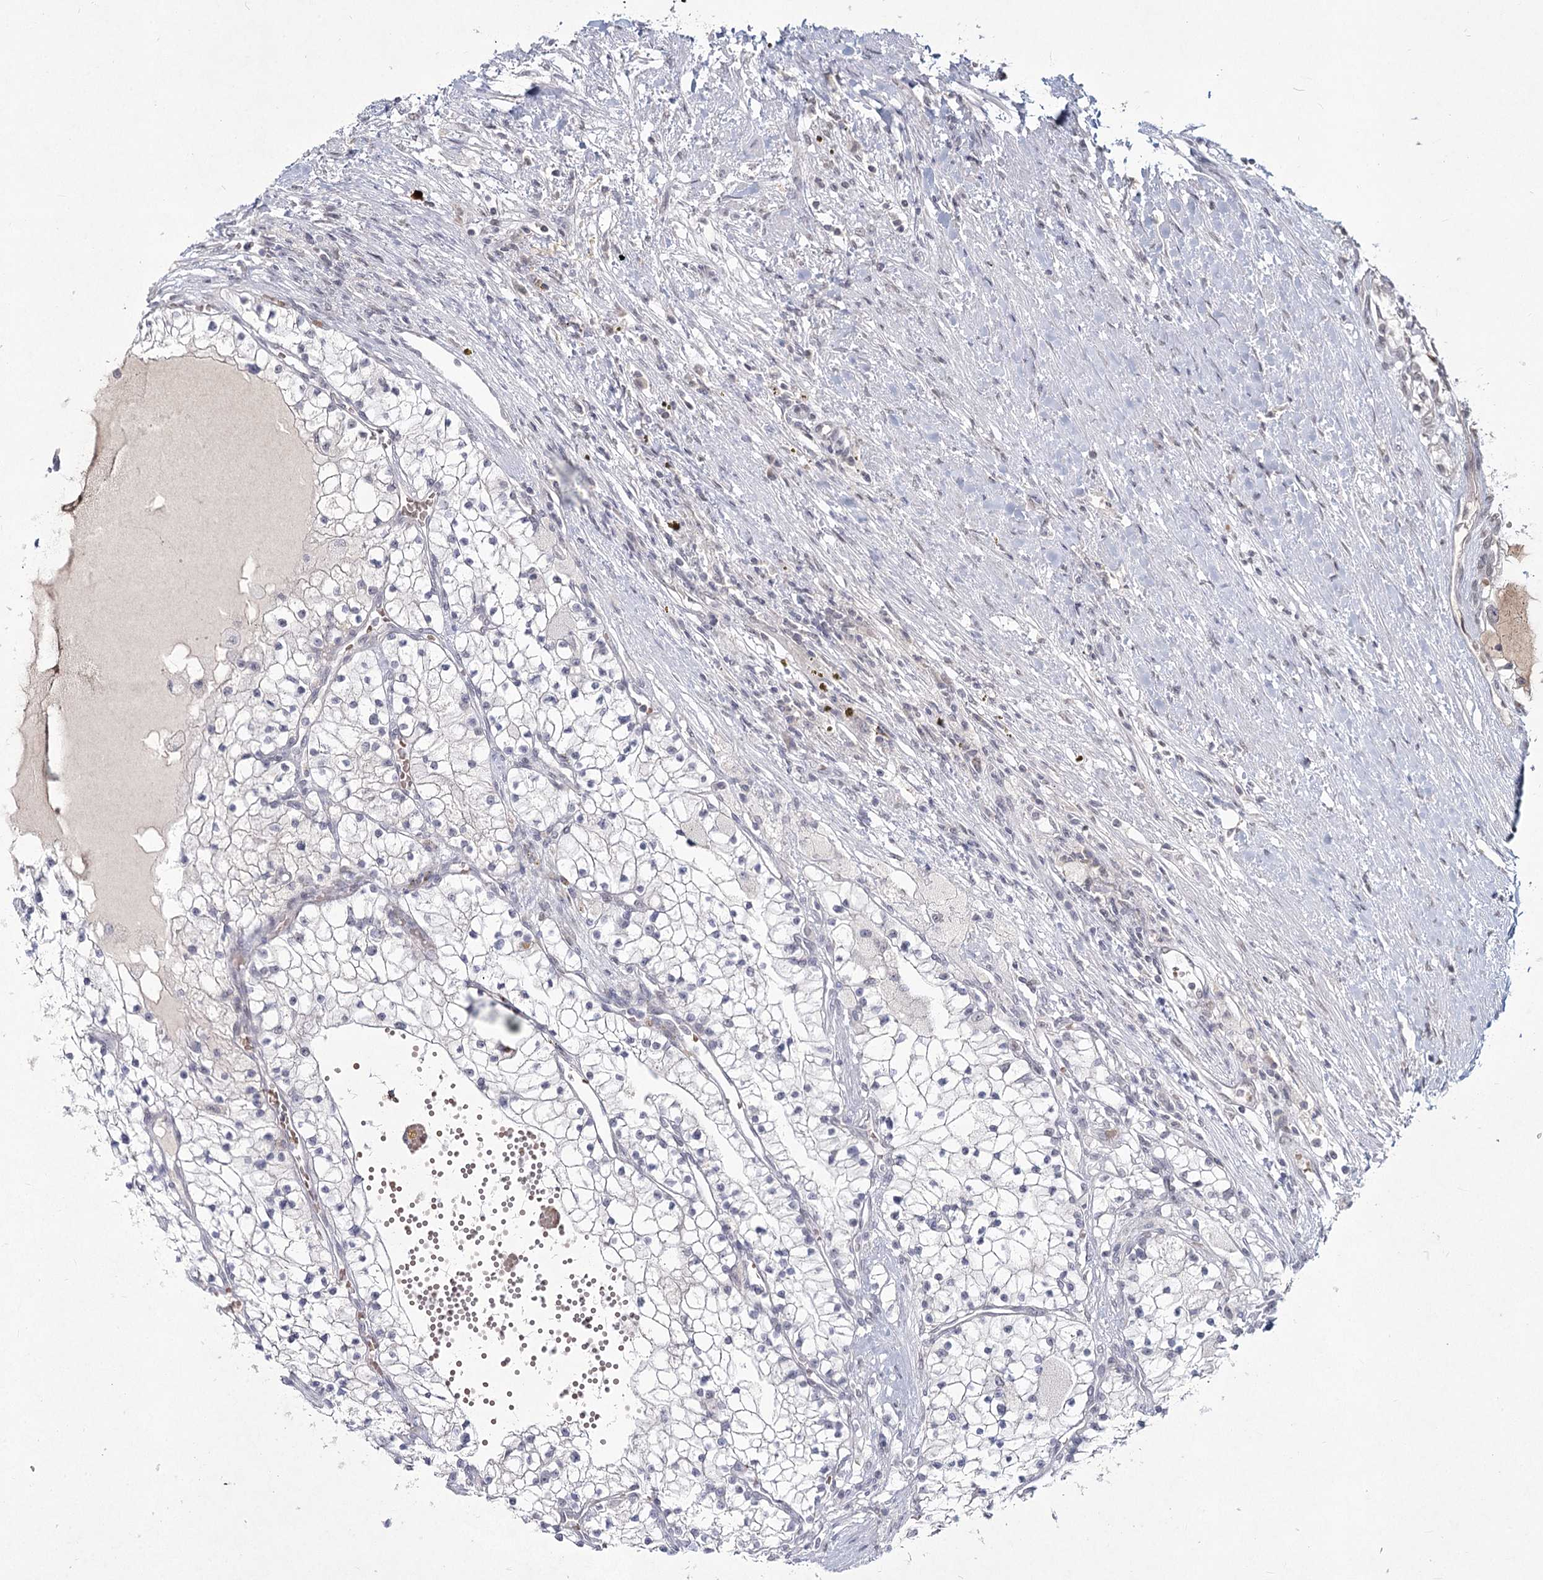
{"staining": {"intensity": "negative", "quantity": "none", "location": "none"}, "tissue": "renal cancer", "cell_type": "Tumor cells", "image_type": "cancer", "snomed": [{"axis": "morphology", "description": "Normal tissue, NOS"}, {"axis": "morphology", "description": "Adenocarcinoma, NOS"}, {"axis": "topography", "description": "Kidney"}], "caption": "Histopathology image shows no significant protein staining in tumor cells of renal cancer.", "gene": "LY6G5C", "patient": {"sex": "male", "age": 68}}